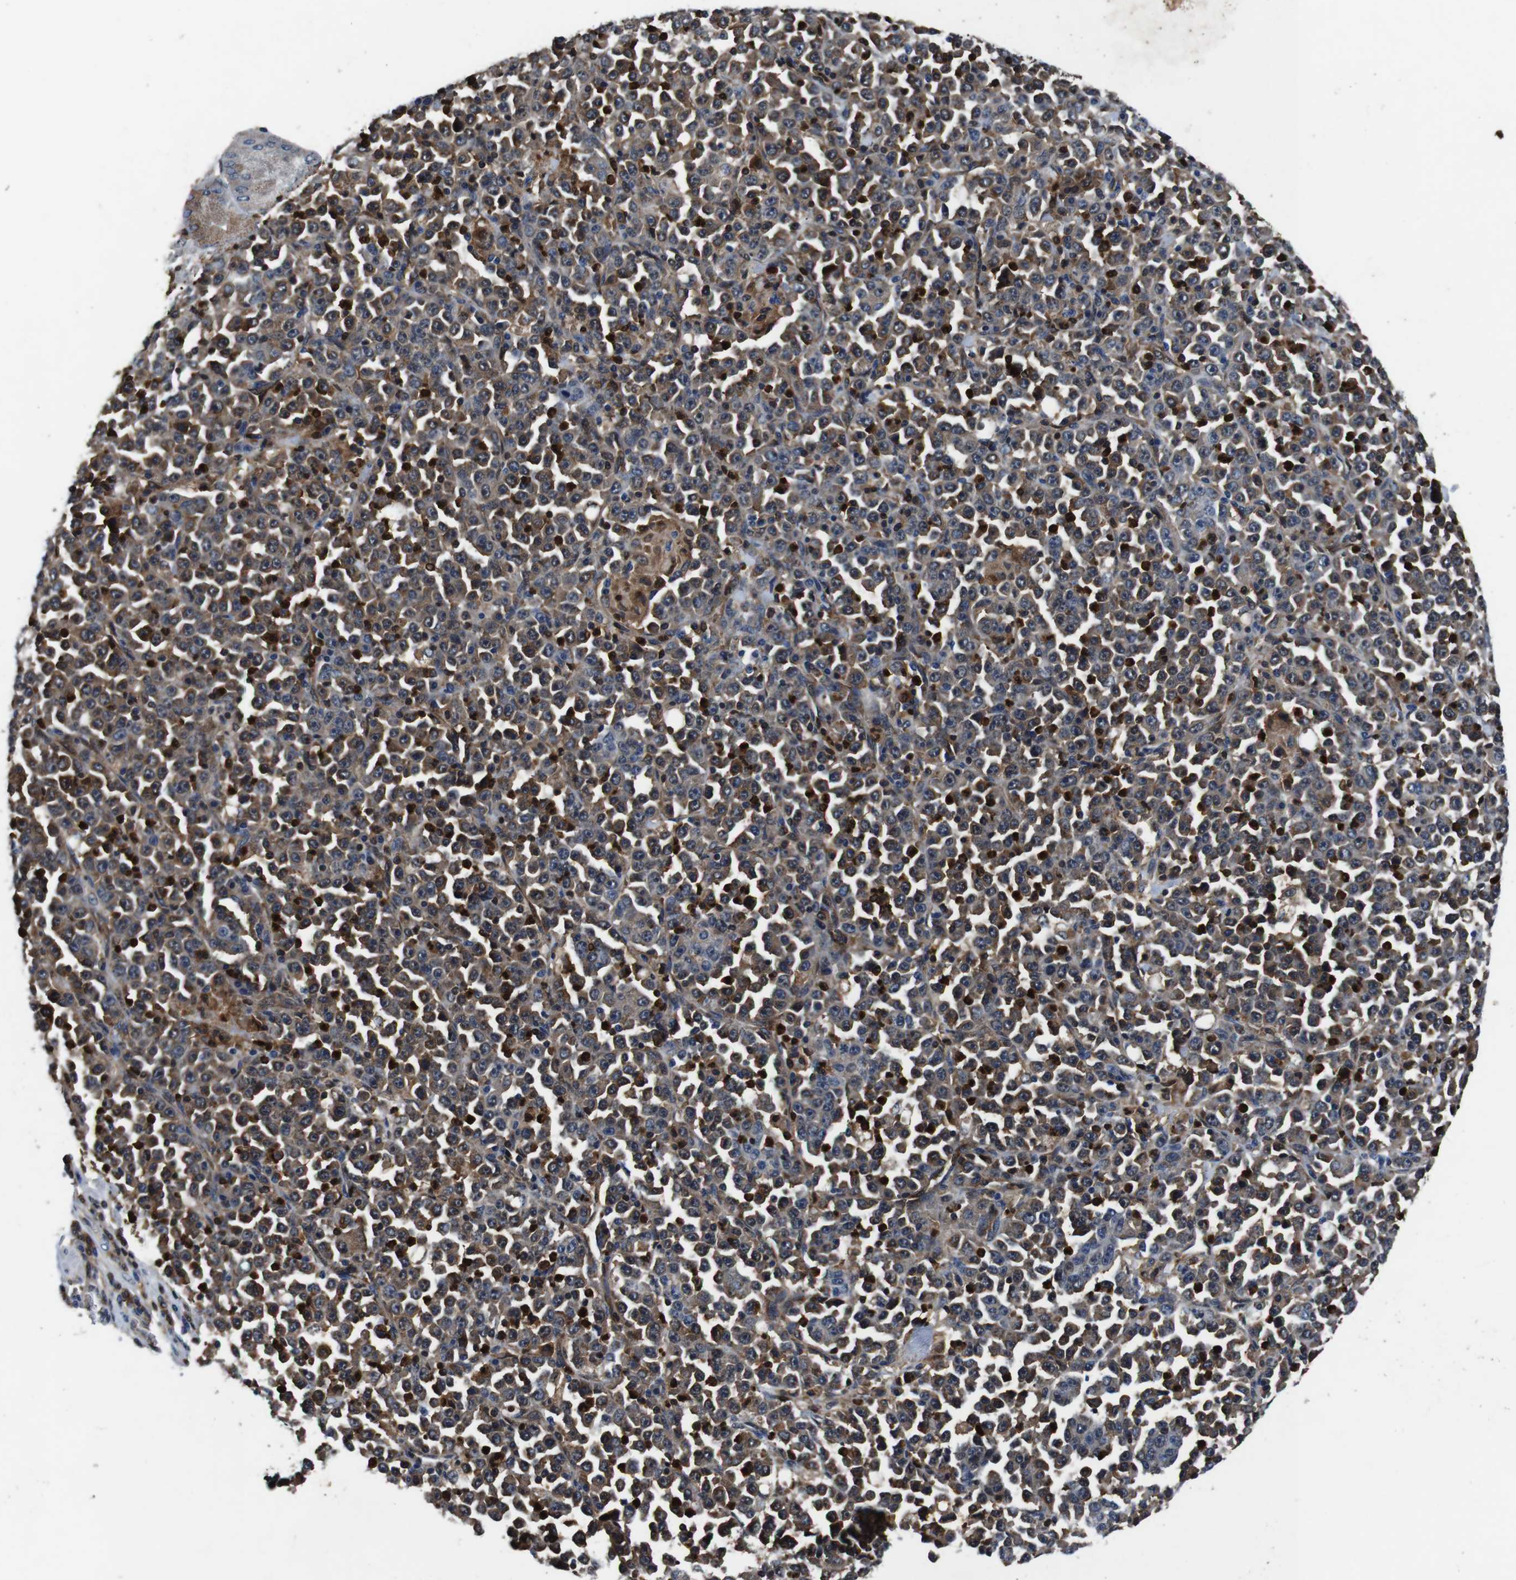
{"staining": {"intensity": "strong", "quantity": "<25%", "location": "cytoplasmic/membranous,nuclear"}, "tissue": "stomach cancer", "cell_type": "Tumor cells", "image_type": "cancer", "snomed": [{"axis": "morphology", "description": "Normal tissue, NOS"}, {"axis": "morphology", "description": "Adenocarcinoma, NOS"}, {"axis": "topography", "description": "Stomach, upper"}, {"axis": "topography", "description": "Stomach"}], "caption": "A brown stain highlights strong cytoplasmic/membranous and nuclear staining of a protein in stomach cancer tumor cells.", "gene": "ANXA1", "patient": {"sex": "male", "age": 59}}